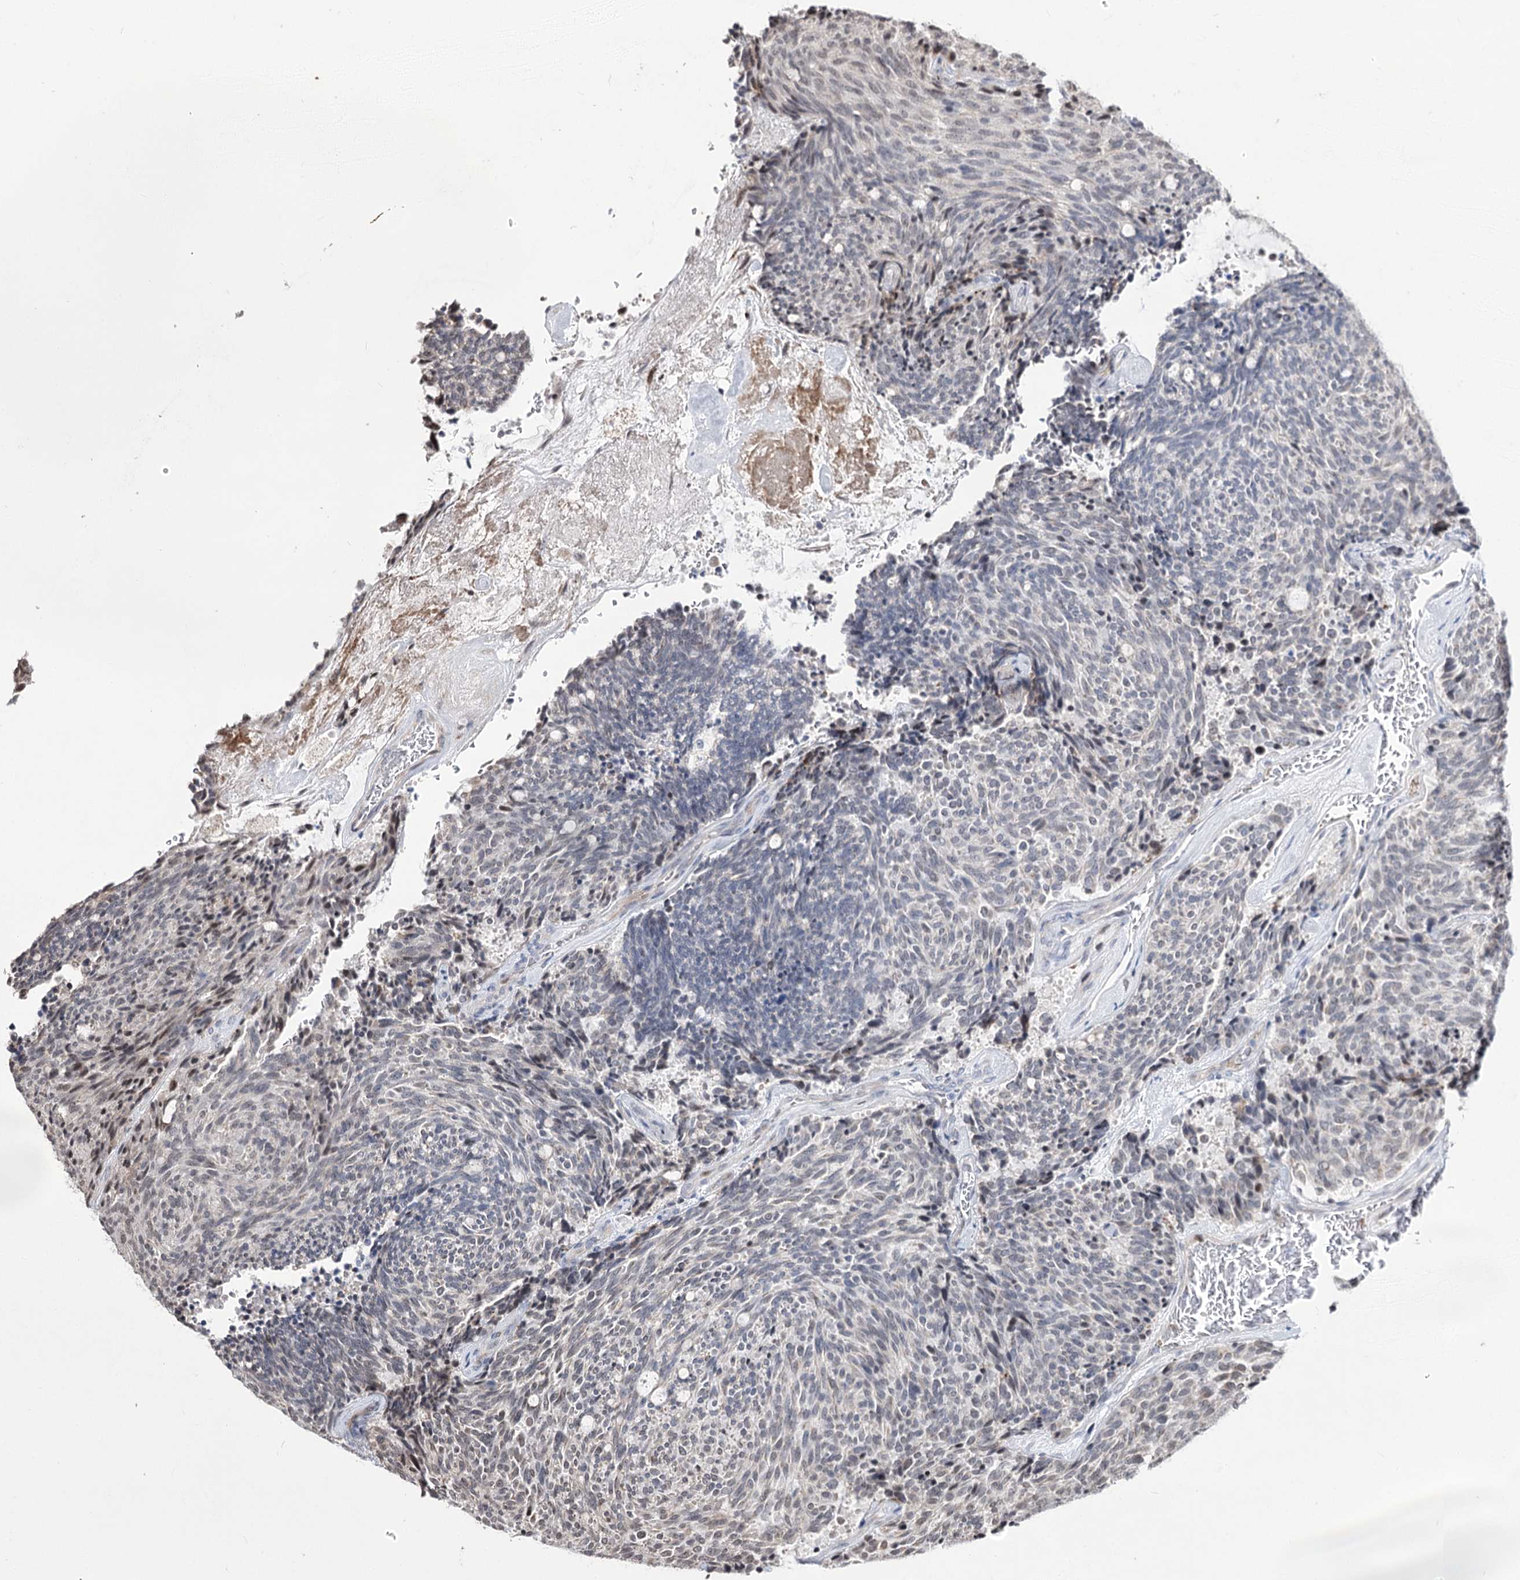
{"staining": {"intensity": "weak", "quantity": "<25%", "location": "nuclear"}, "tissue": "carcinoid", "cell_type": "Tumor cells", "image_type": "cancer", "snomed": [{"axis": "morphology", "description": "Carcinoid, malignant, NOS"}, {"axis": "topography", "description": "Pancreas"}], "caption": "Immunohistochemistry (IHC) of malignant carcinoid displays no positivity in tumor cells.", "gene": "STOX1", "patient": {"sex": "female", "age": 54}}